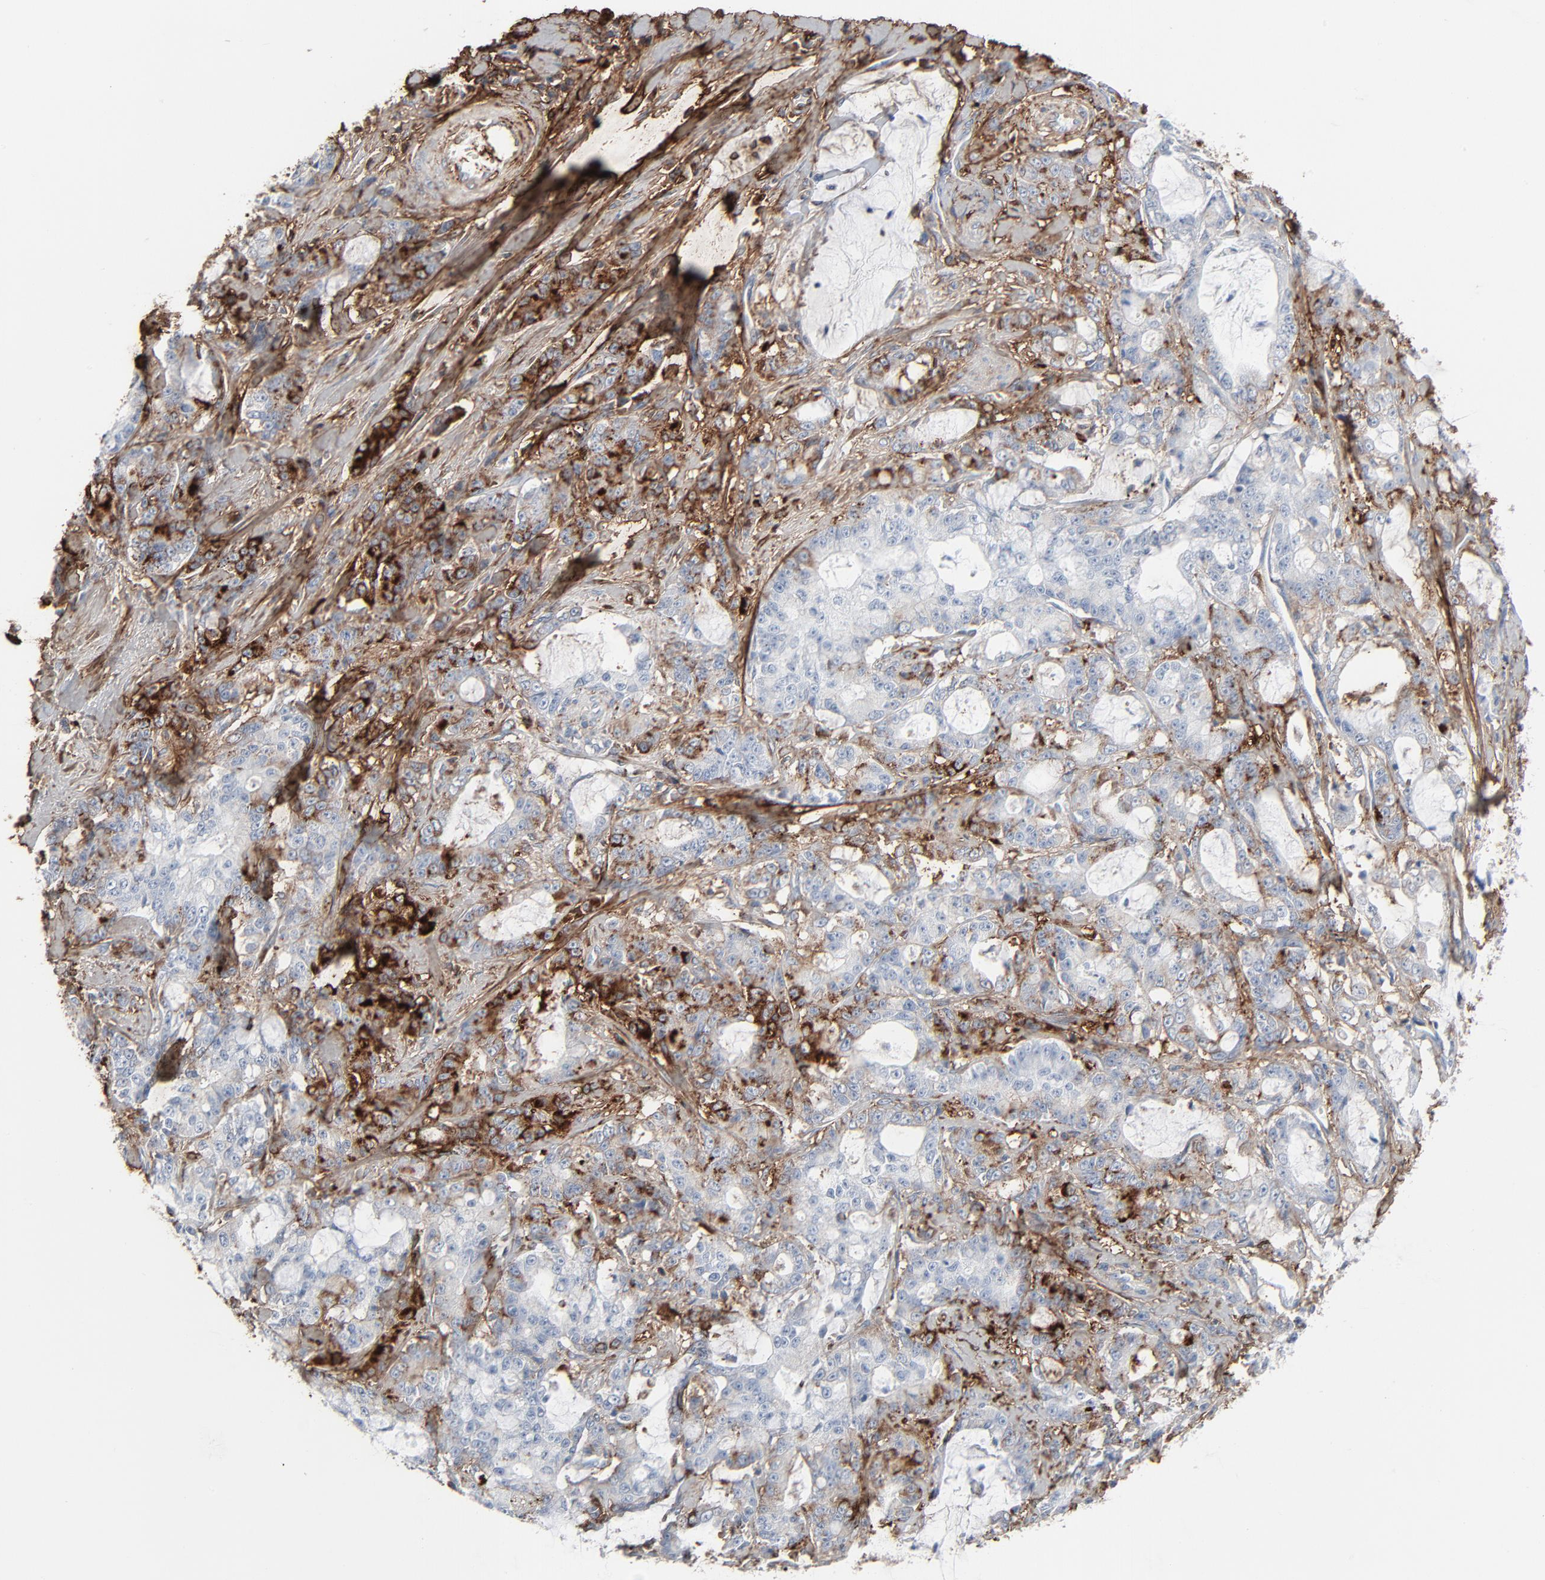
{"staining": {"intensity": "weak", "quantity": "<25%", "location": "cytoplasmic/membranous"}, "tissue": "pancreatic cancer", "cell_type": "Tumor cells", "image_type": "cancer", "snomed": [{"axis": "morphology", "description": "Adenocarcinoma, NOS"}, {"axis": "topography", "description": "Pancreas"}], "caption": "Photomicrograph shows no protein positivity in tumor cells of adenocarcinoma (pancreatic) tissue.", "gene": "BGN", "patient": {"sex": "female", "age": 73}}